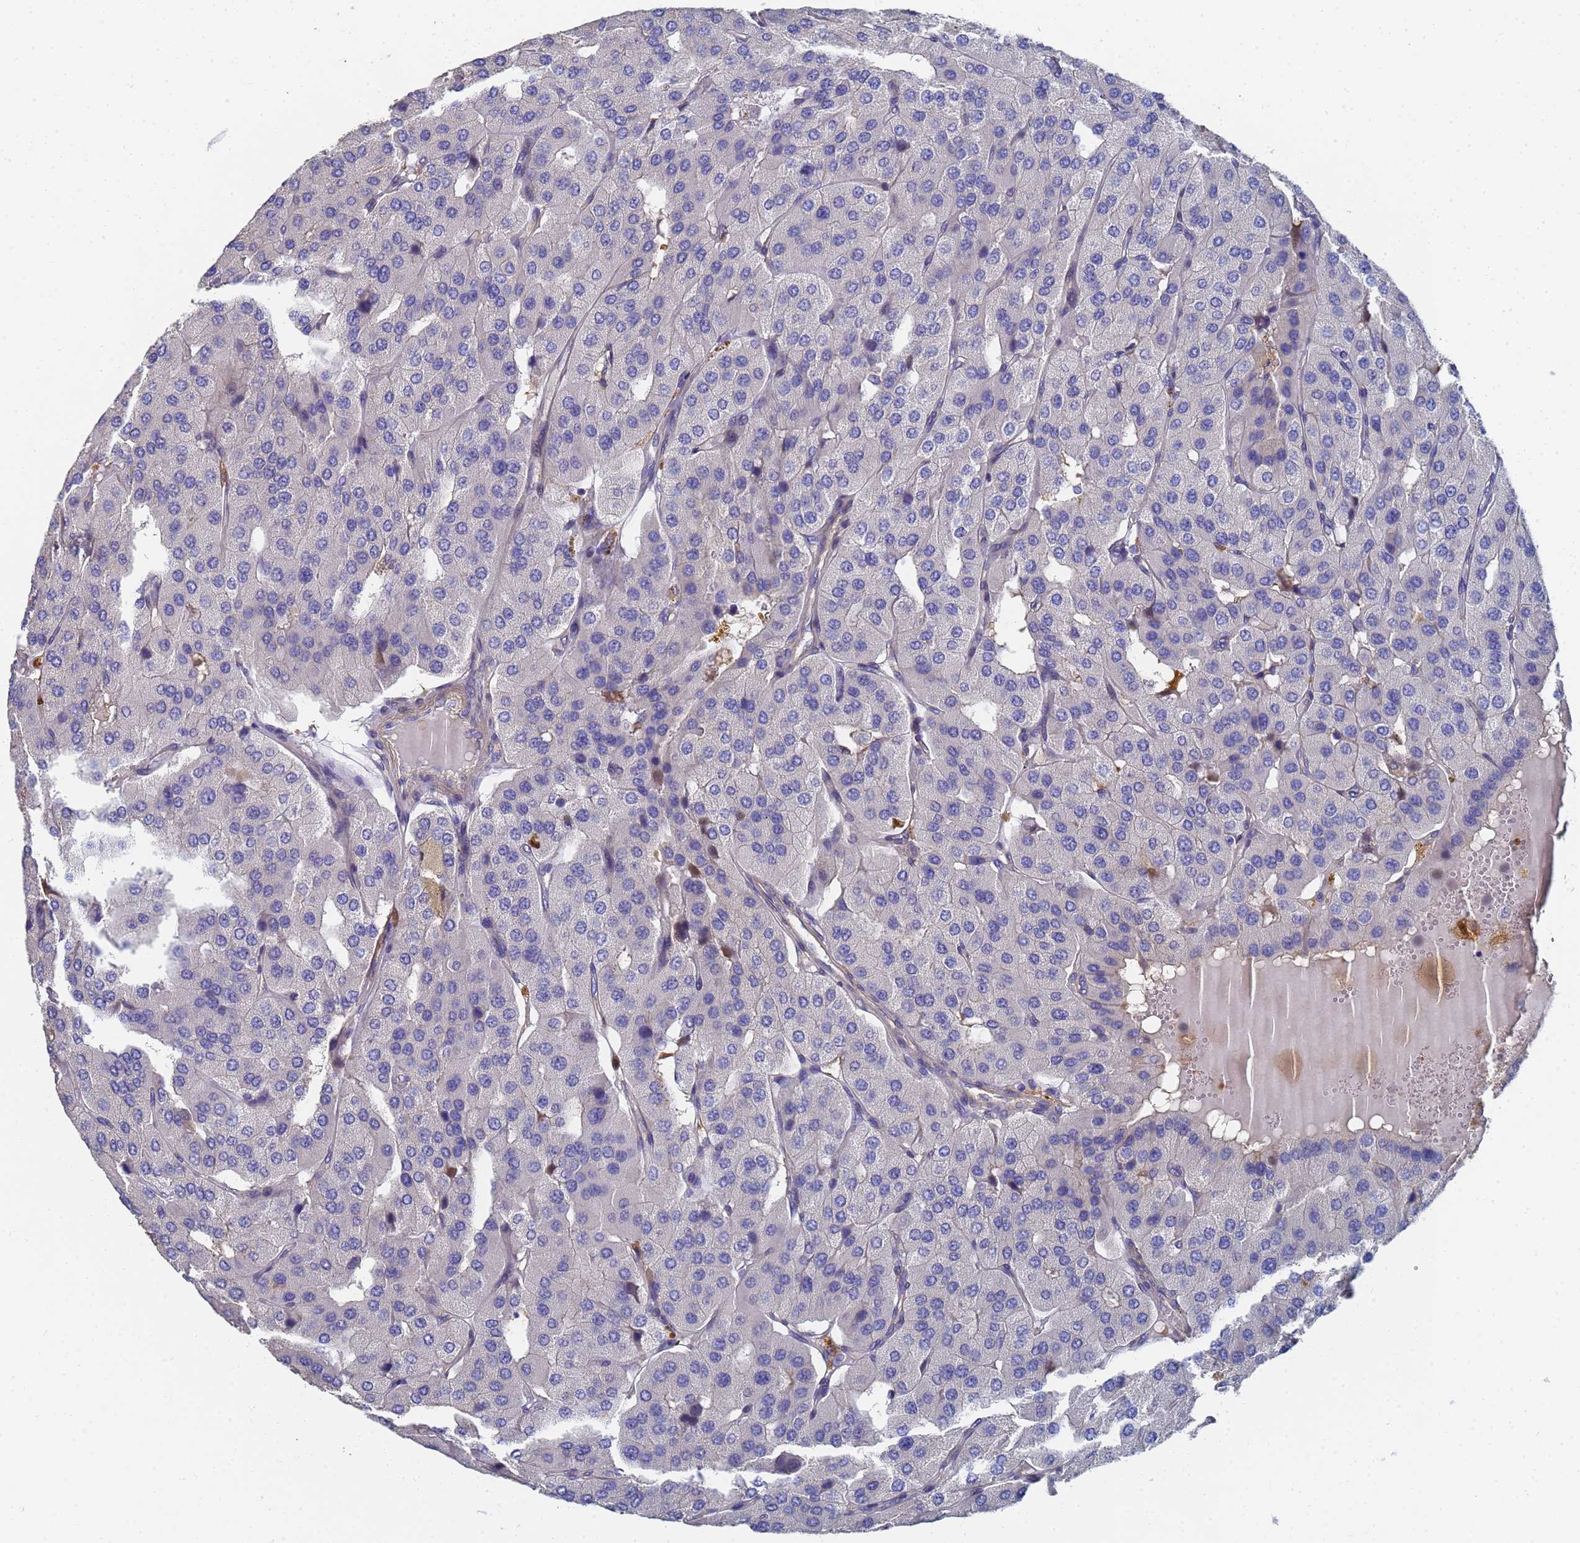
{"staining": {"intensity": "negative", "quantity": "none", "location": "none"}, "tissue": "parathyroid gland", "cell_type": "Glandular cells", "image_type": "normal", "snomed": [{"axis": "morphology", "description": "Normal tissue, NOS"}, {"axis": "morphology", "description": "Adenoma, NOS"}, {"axis": "topography", "description": "Parathyroid gland"}], "caption": "The image displays no staining of glandular cells in normal parathyroid gland. (Brightfield microscopy of DAB immunohistochemistry (IHC) at high magnification).", "gene": "LBX2", "patient": {"sex": "female", "age": 86}}